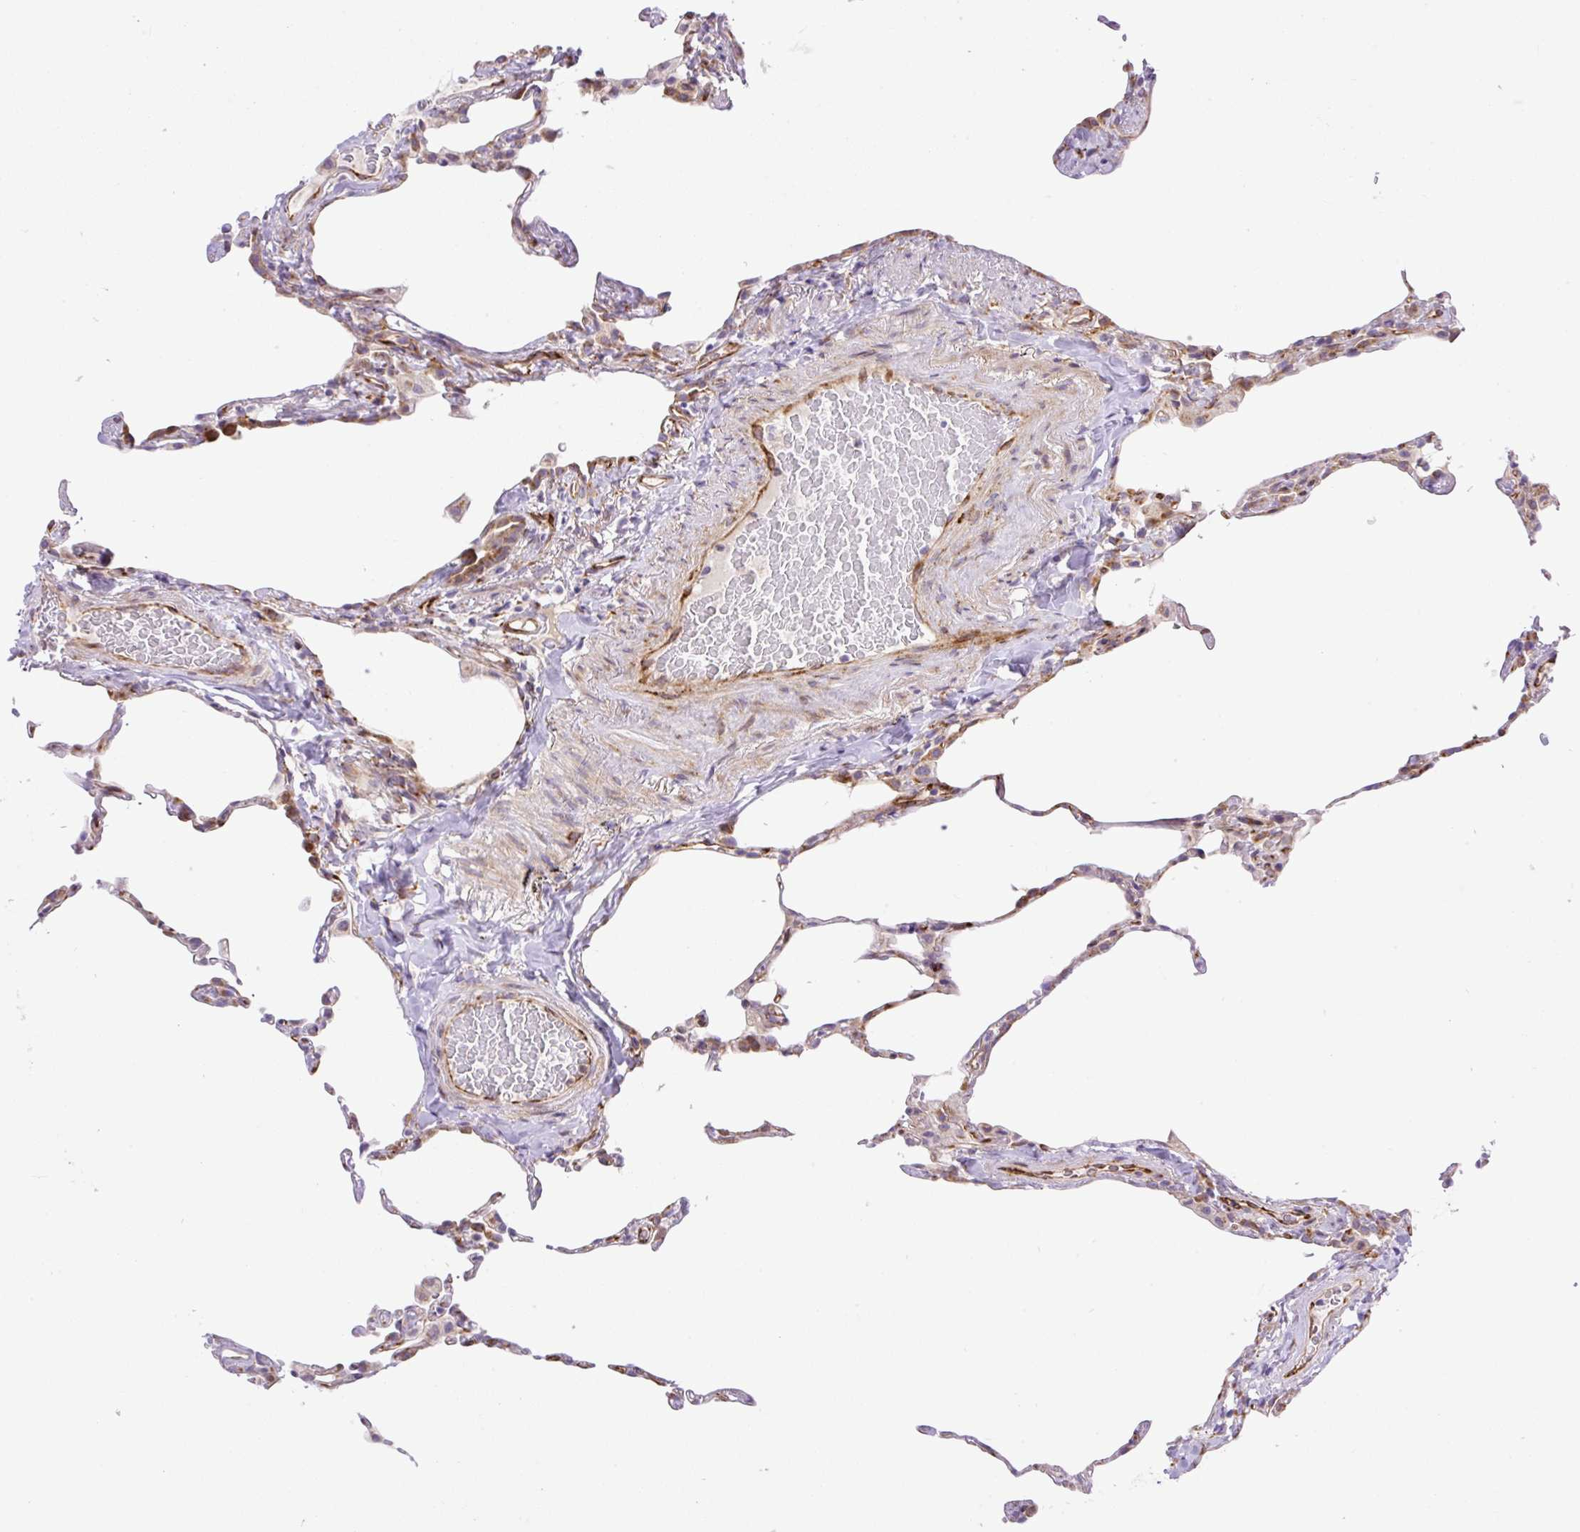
{"staining": {"intensity": "weak", "quantity": "25%-75%", "location": "cytoplasmic/membranous"}, "tissue": "lung", "cell_type": "Alveolar cells", "image_type": "normal", "snomed": [{"axis": "morphology", "description": "Normal tissue, NOS"}, {"axis": "topography", "description": "Lung"}], "caption": "Unremarkable lung displays weak cytoplasmic/membranous expression in approximately 25%-75% of alveolar cells, visualized by immunohistochemistry.", "gene": "RAB30", "patient": {"sex": "female", "age": 57}}